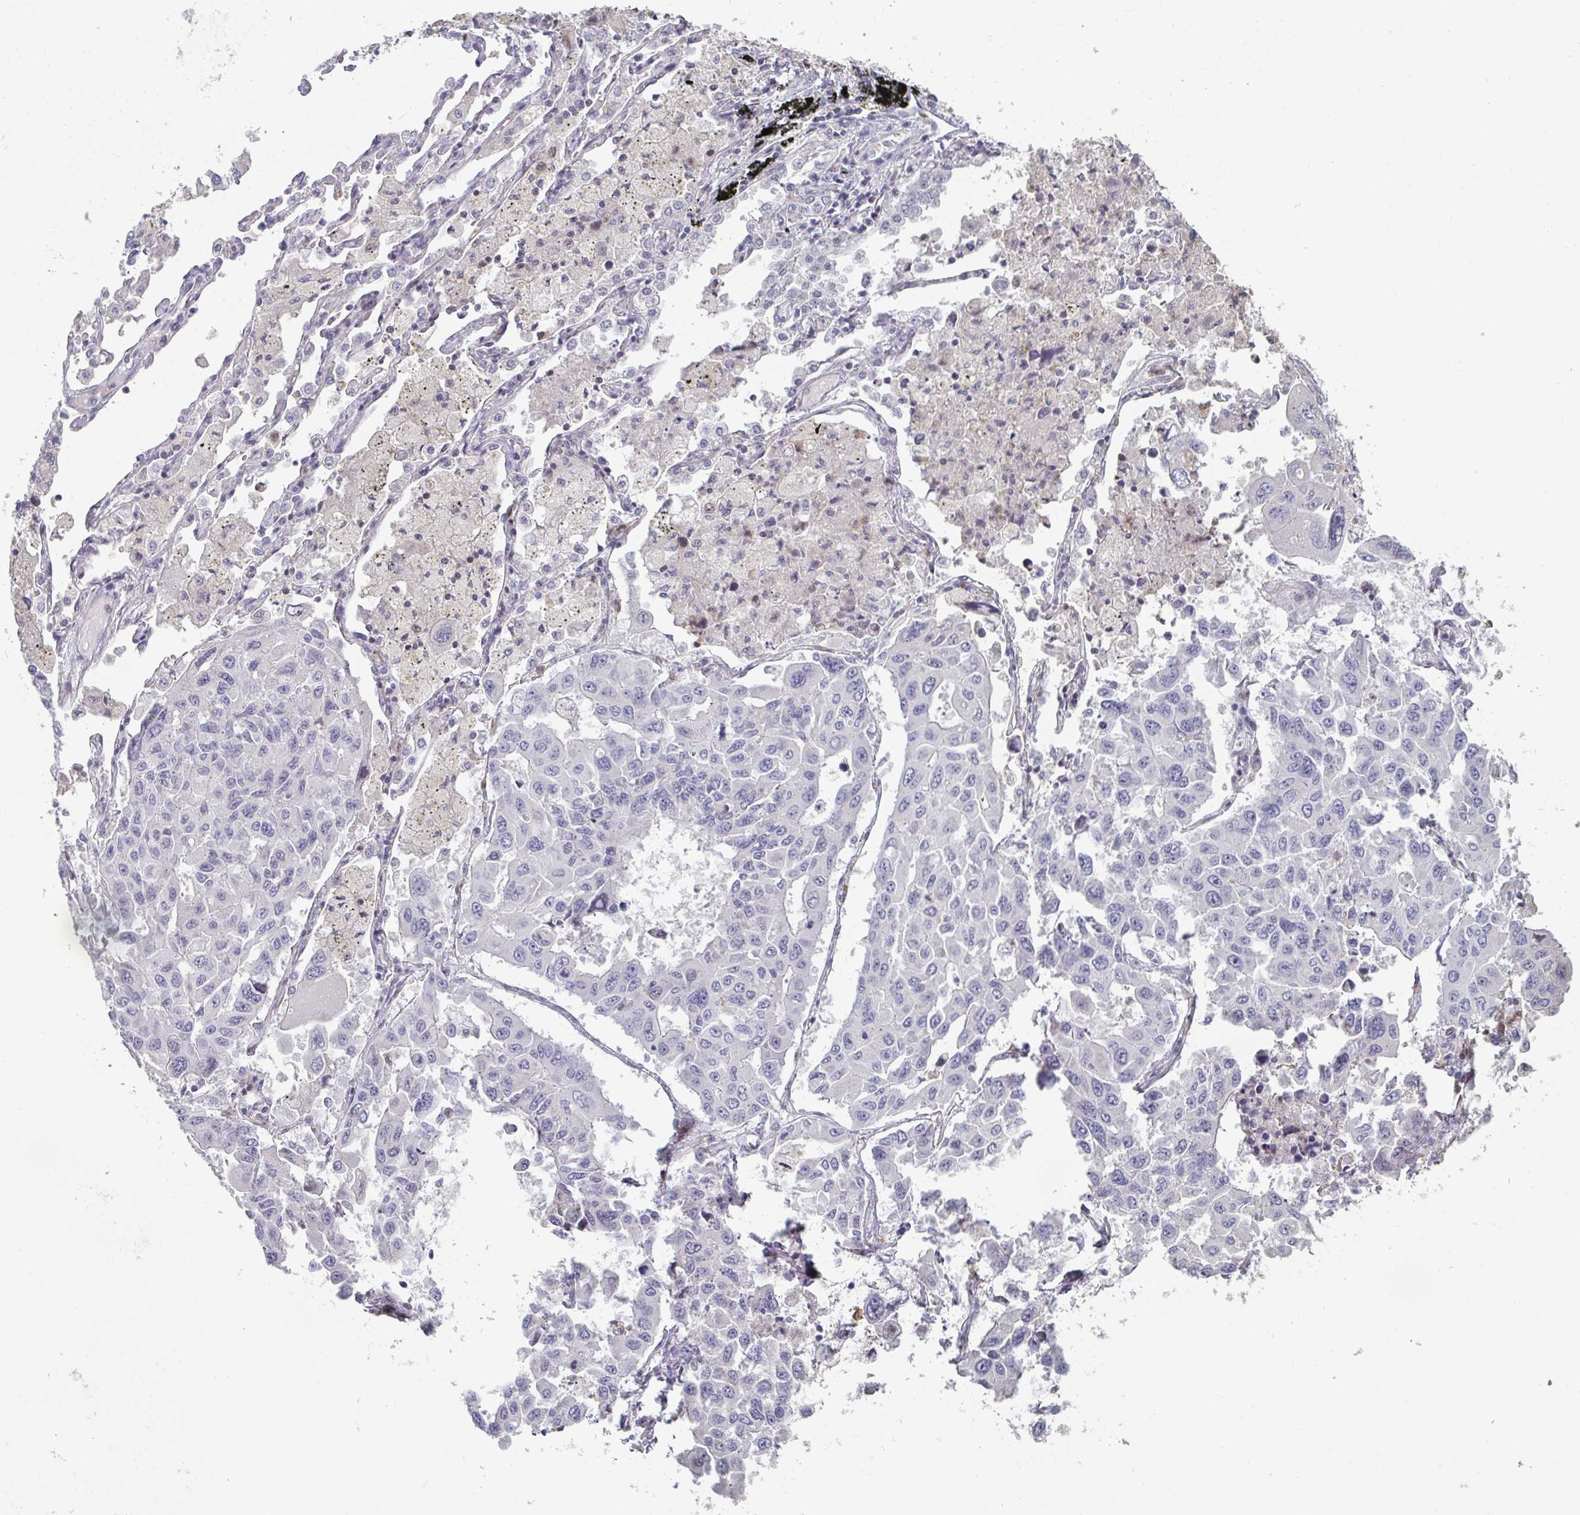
{"staining": {"intensity": "negative", "quantity": "none", "location": "none"}, "tissue": "lung cancer", "cell_type": "Tumor cells", "image_type": "cancer", "snomed": [{"axis": "morphology", "description": "Adenocarcinoma, NOS"}, {"axis": "topography", "description": "Lung"}], "caption": "This is an immunohistochemistry histopathology image of human lung adenocarcinoma. There is no expression in tumor cells.", "gene": "A1CF", "patient": {"sex": "male", "age": 64}}